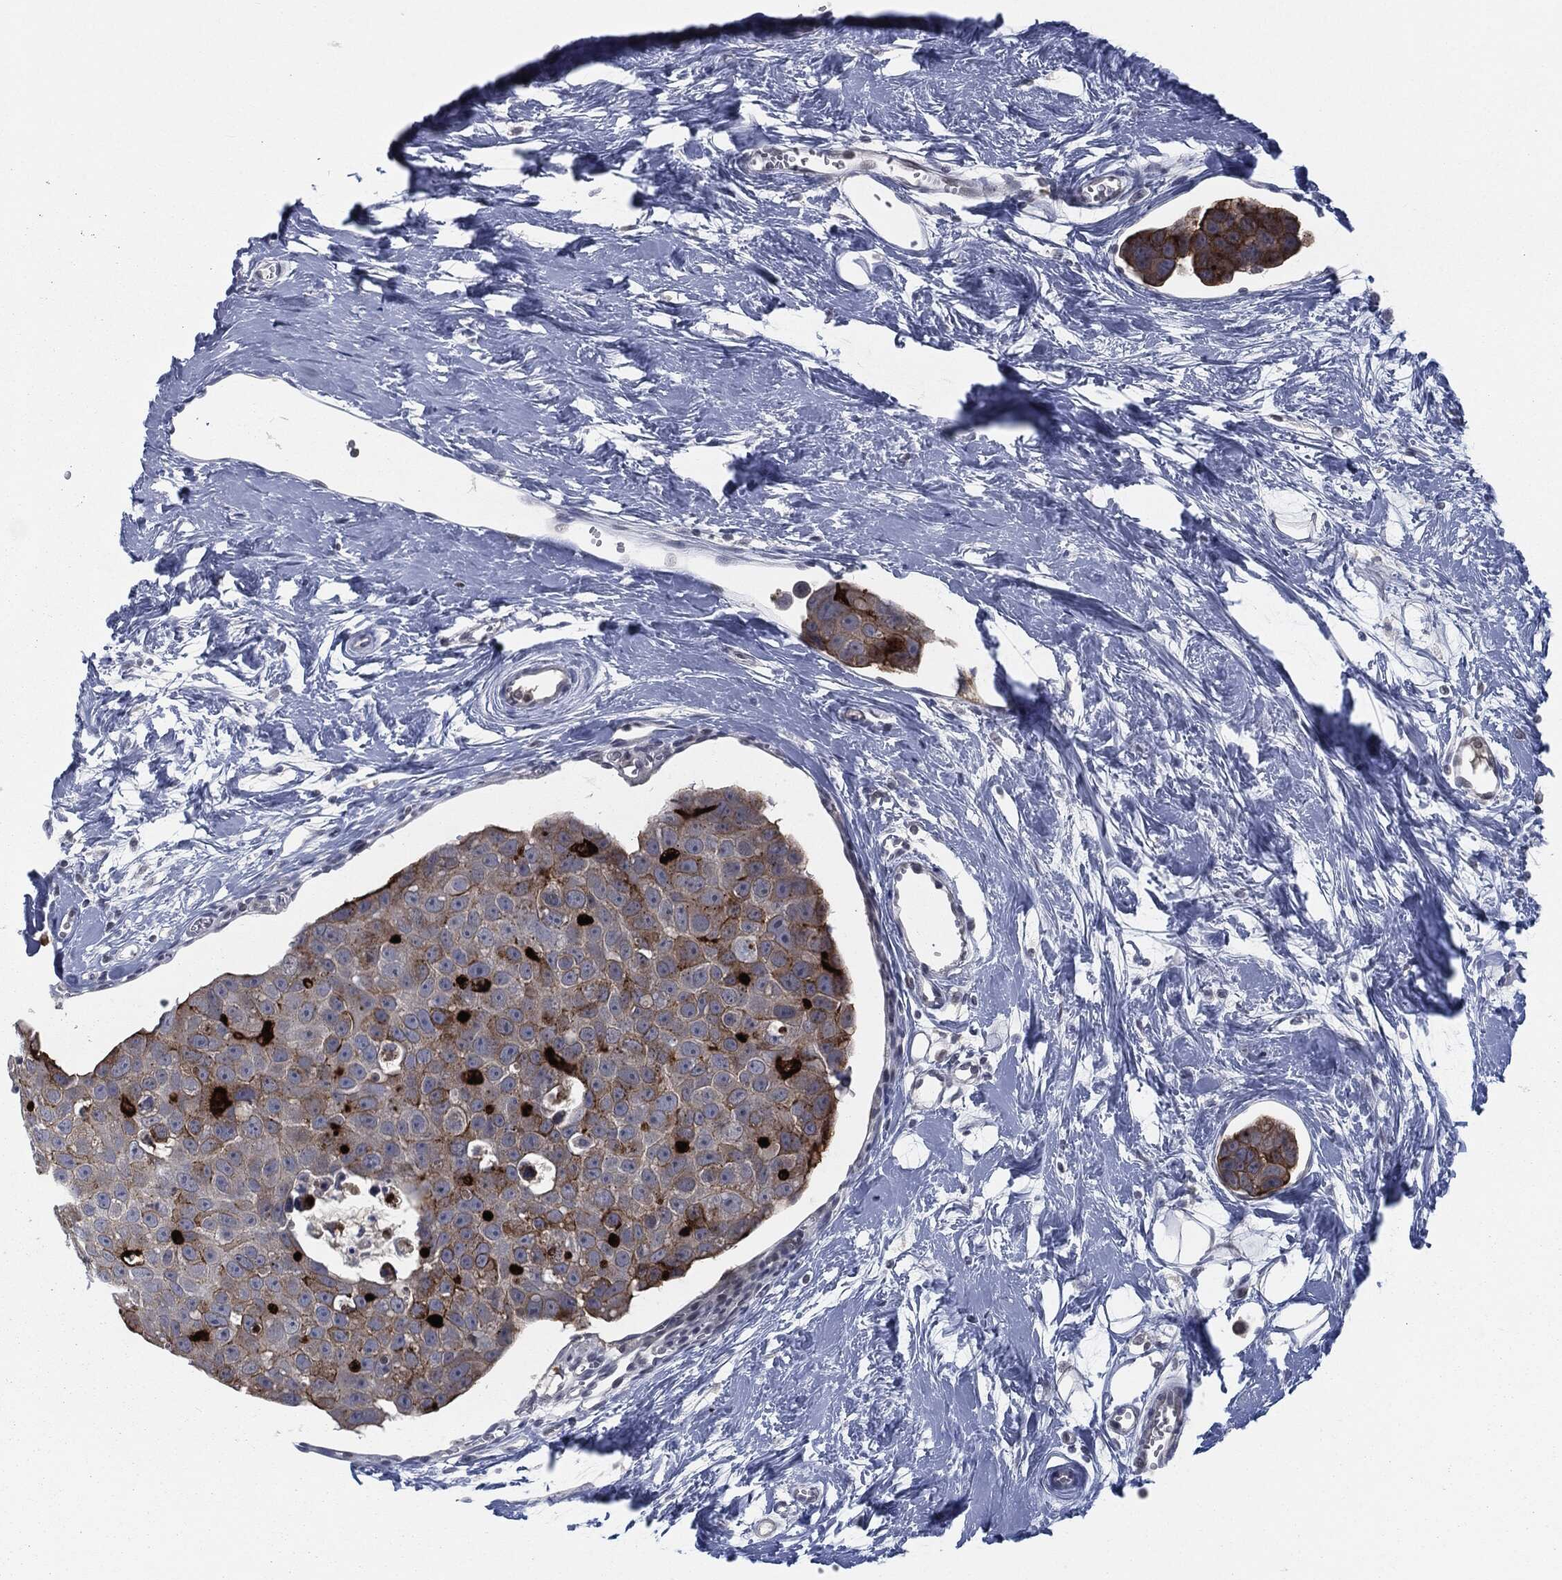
{"staining": {"intensity": "moderate", "quantity": "25%-75%", "location": "cytoplasmic/membranous"}, "tissue": "breast cancer", "cell_type": "Tumor cells", "image_type": "cancer", "snomed": [{"axis": "morphology", "description": "Duct carcinoma"}, {"axis": "topography", "description": "Breast"}], "caption": "An immunohistochemistry photomicrograph of tumor tissue is shown. Protein staining in brown labels moderate cytoplasmic/membranous positivity in breast cancer within tumor cells.", "gene": "PROM1", "patient": {"sex": "female", "age": 35}}